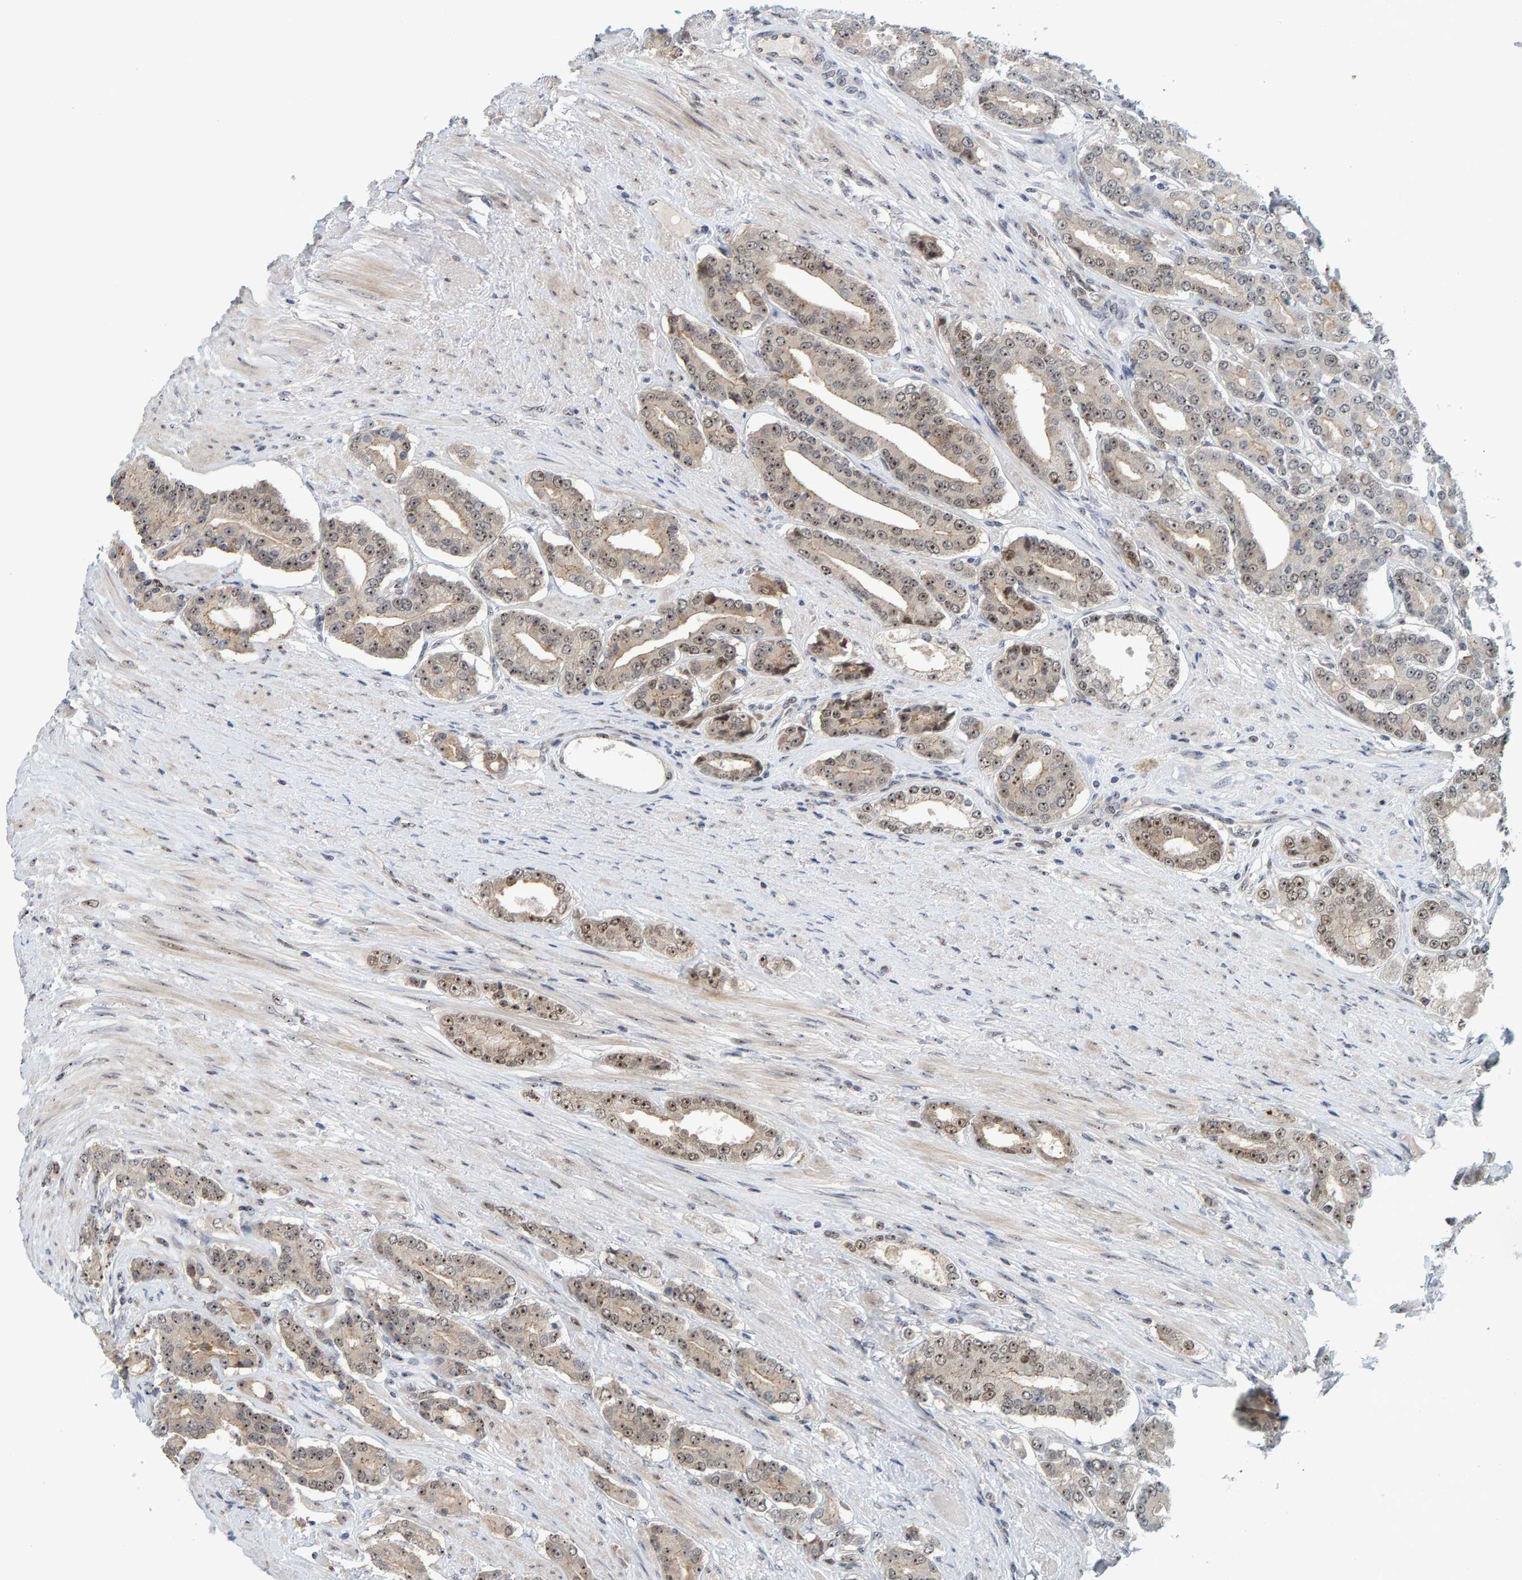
{"staining": {"intensity": "moderate", "quantity": ">75%", "location": "nuclear"}, "tissue": "prostate cancer", "cell_type": "Tumor cells", "image_type": "cancer", "snomed": [{"axis": "morphology", "description": "Adenocarcinoma, High grade"}, {"axis": "topography", "description": "Prostate"}], "caption": "The image reveals a brown stain indicating the presence of a protein in the nuclear of tumor cells in prostate cancer.", "gene": "POLR1E", "patient": {"sex": "male", "age": 71}}